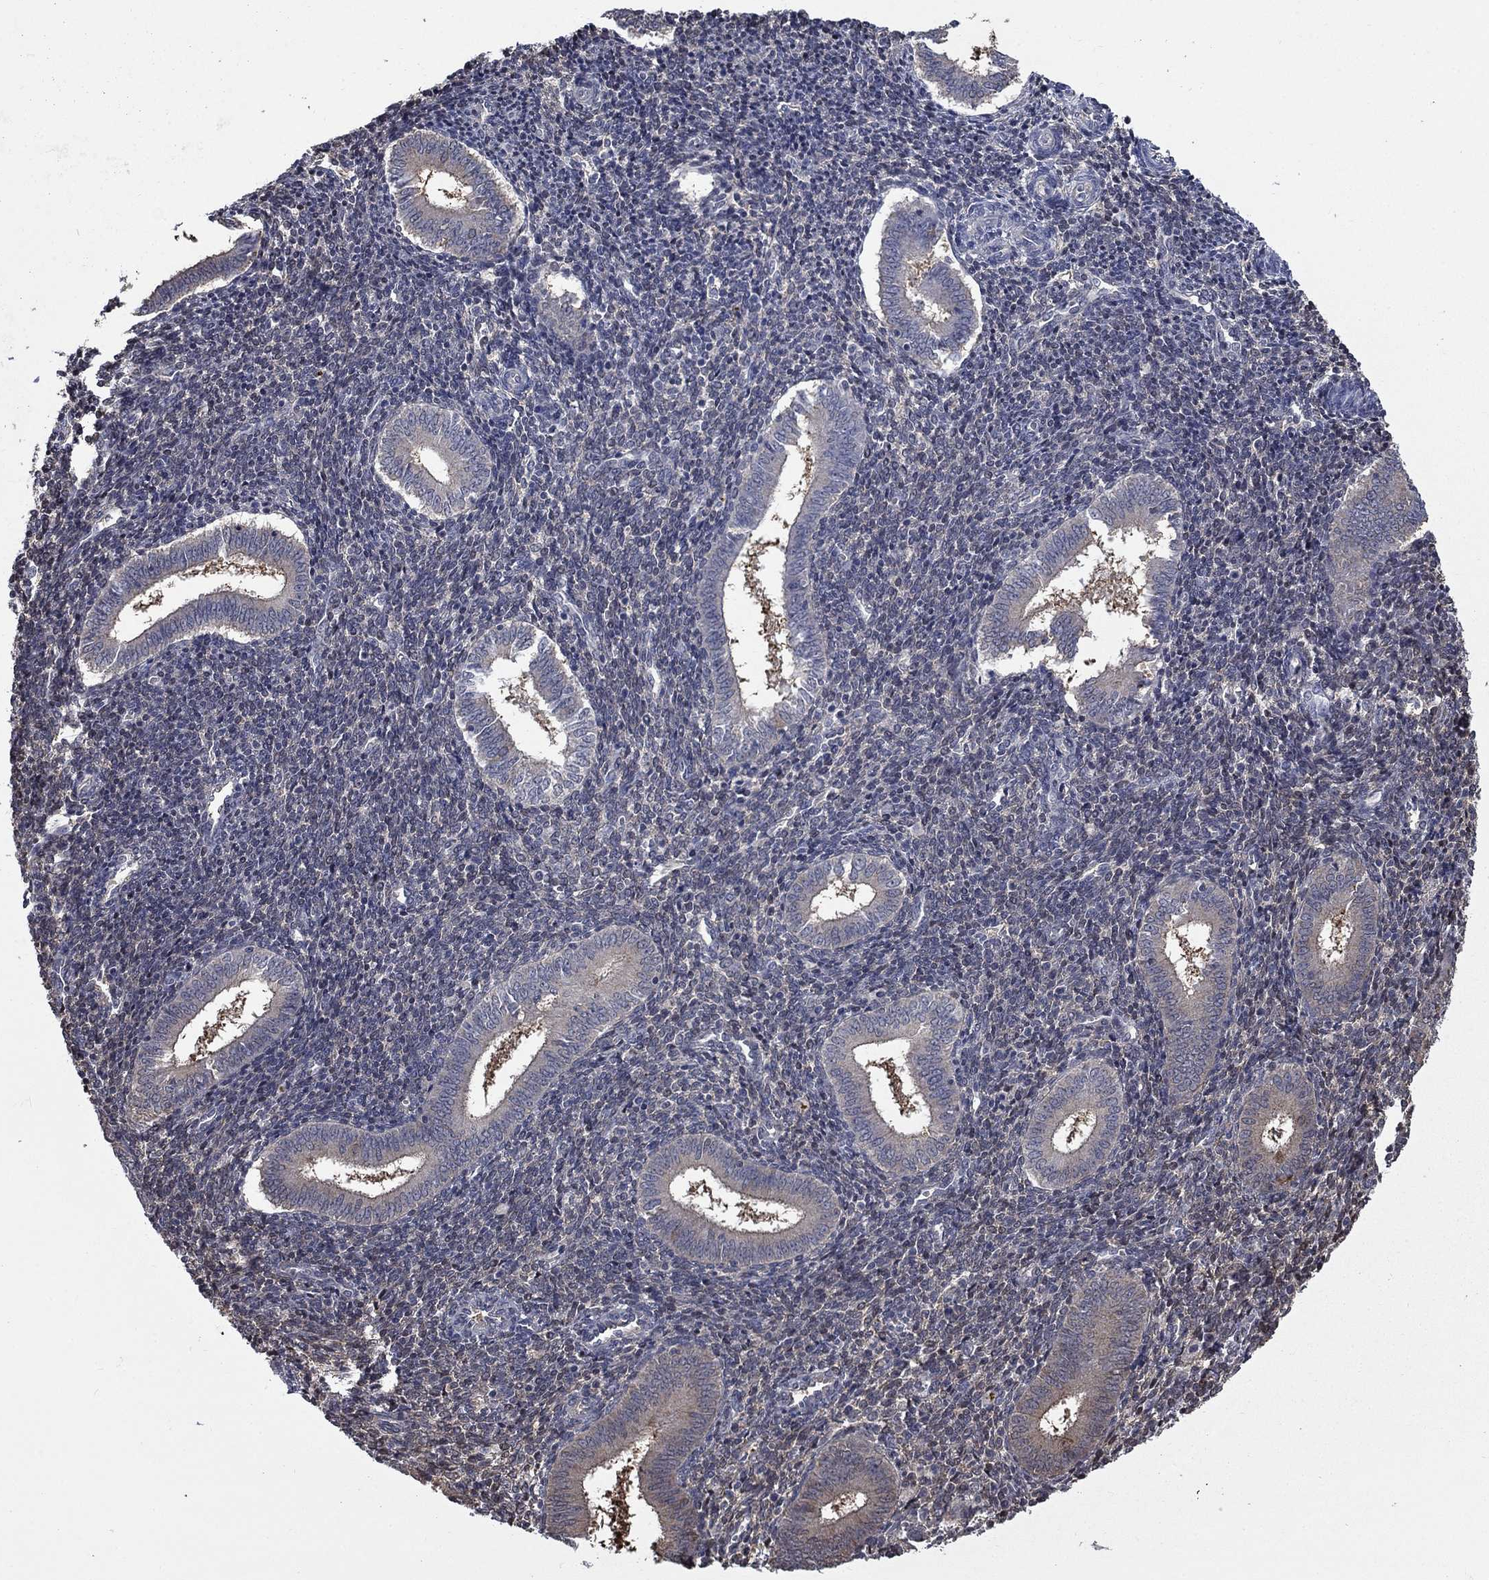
{"staining": {"intensity": "negative", "quantity": "none", "location": "none"}, "tissue": "endometrium", "cell_type": "Cells in endometrial stroma", "image_type": "normal", "snomed": [{"axis": "morphology", "description": "Normal tissue, NOS"}, {"axis": "topography", "description": "Endometrium"}], "caption": "IHC histopathology image of normal endometrium stained for a protein (brown), which displays no staining in cells in endometrial stroma. (DAB (3,3'-diaminobenzidine) immunohistochemistry (IHC), high magnification).", "gene": "PDZD2", "patient": {"sex": "female", "age": 25}}